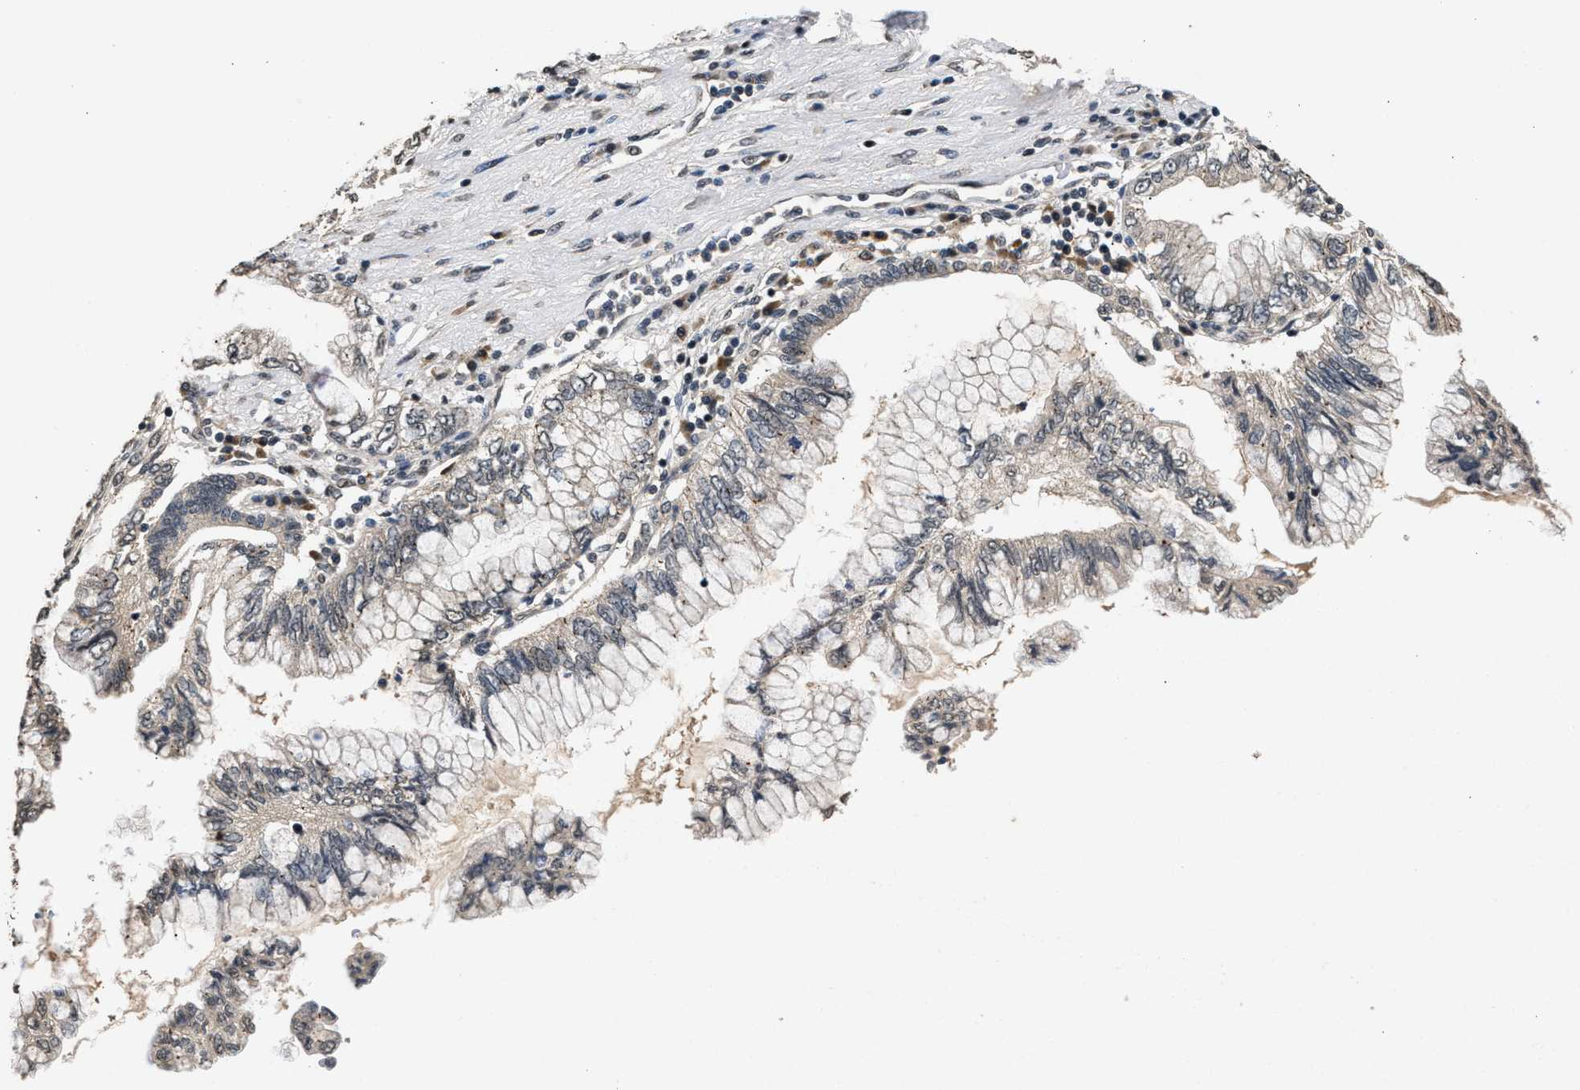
{"staining": {"intensity": "weak", "quantity": "<25%", "location": "nuclear"}, "tissue": "pancreatic cancer", "cell_type": "Tumor cells", "image_type": "cancer", "snomed": [{"axis": "morphology", "description": "Adenocarcinoma, NOS"}, {"axis": "topography", "description": "Pancreas"}], "caption": "Tumor cells are negative for protein expression in human pancreatic cancer.", "gene": "RBM33", "patient": {"sex": "female", "age": 73}}